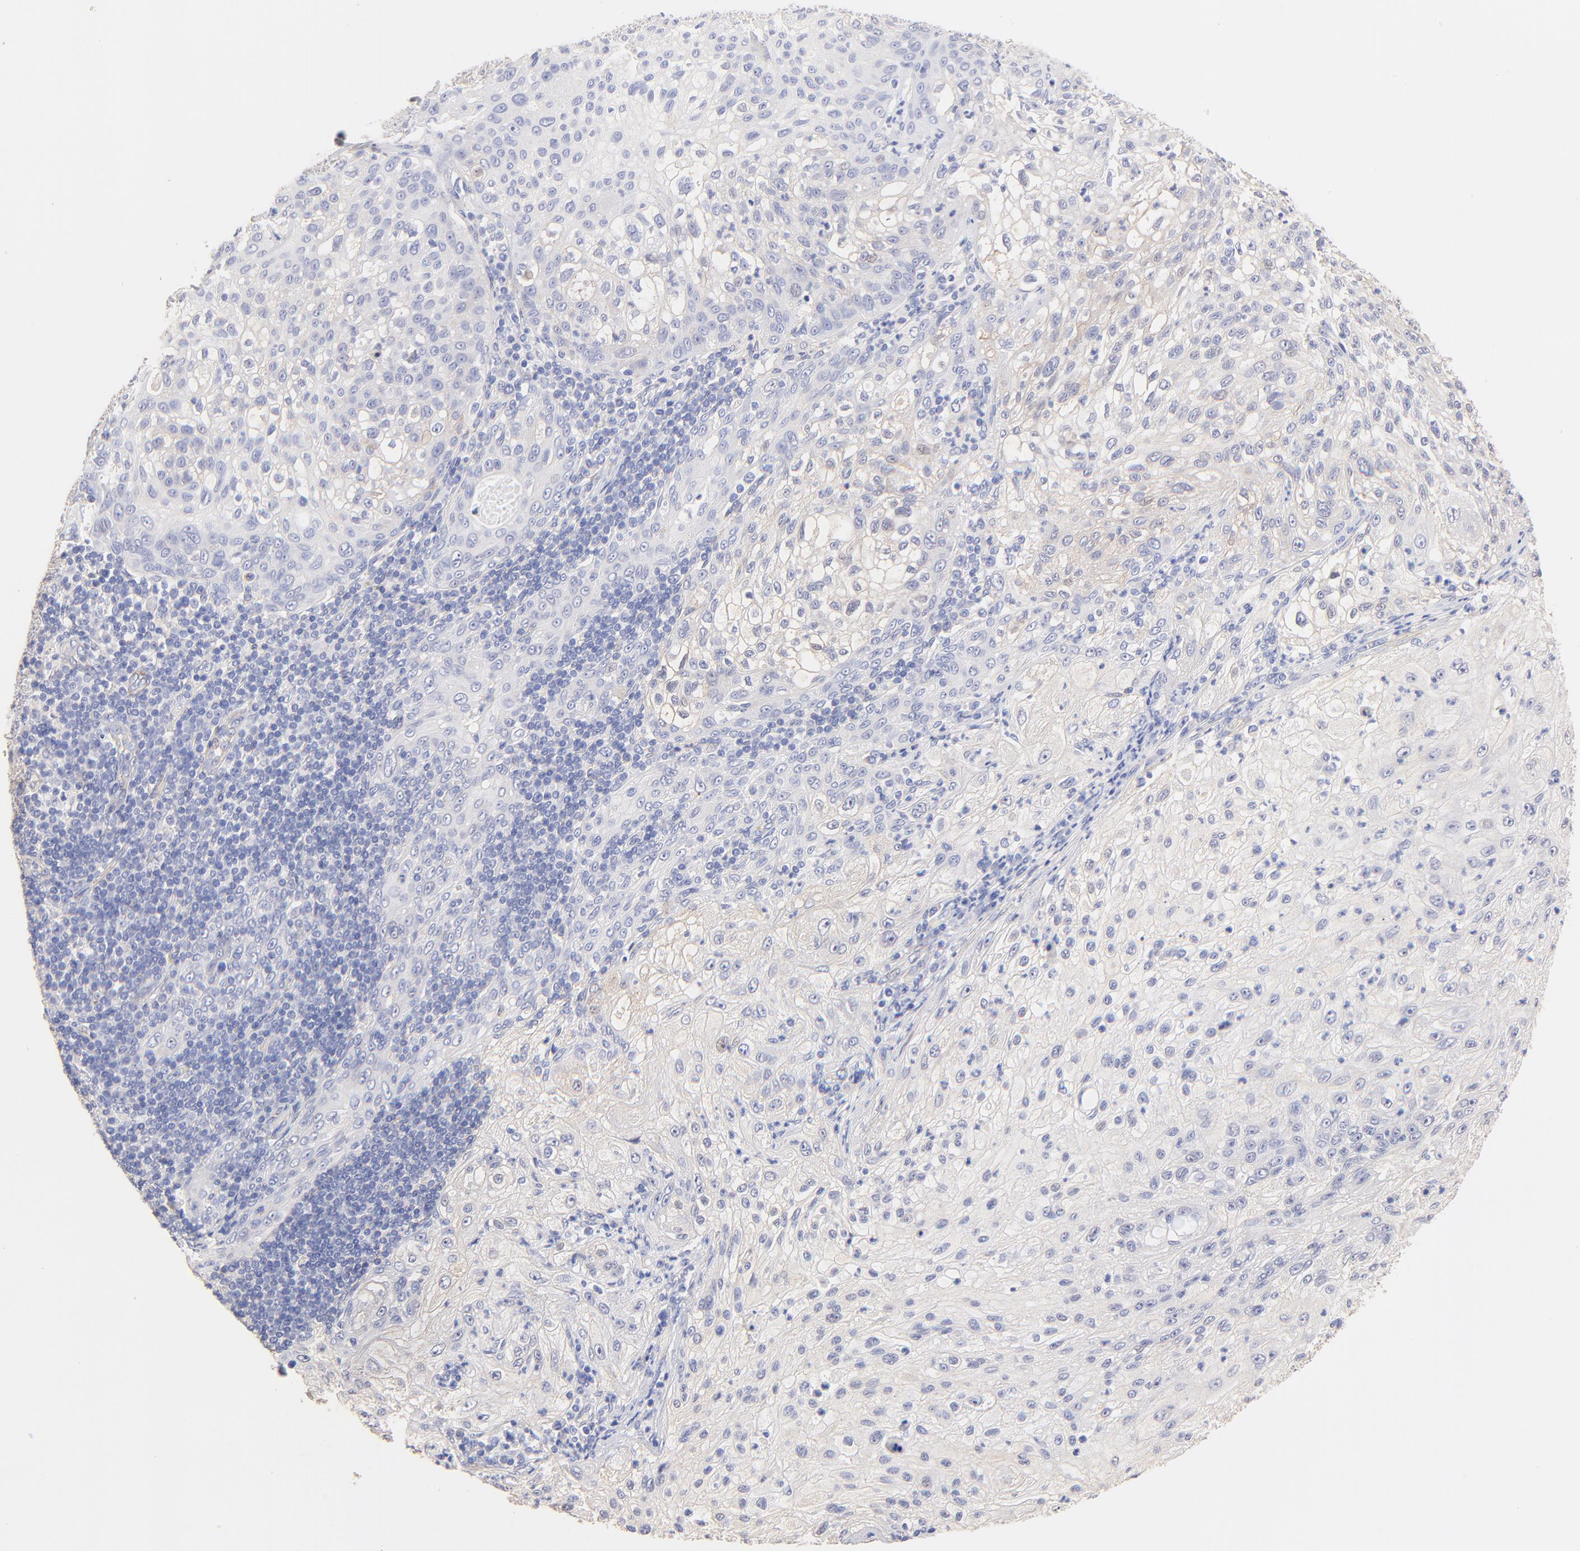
{"staining": {"intensity": "negative", "quantity": "none", "location": "none"}, "tissue": "lung cancer", "cell_type": "Tumor cells", "image_type": "cancer", "snomed": [{"axis": "morphology", "description": "Inflammation, NOS"}, {"axis": "morphology", "description": "Squamous cell carcinoma, NOS"}, {"axis": "topography", "description": "Lymph node"}, {"axis": "topography", "description": "Soft tissue"}, {"axis": "topography", "description": "Lung"}], "caption": "High power microscopy photomicrograph of an immunohistochemistry (IHC) micrograph of lung cancer (squamous cell carcinoma), revealing no significant staining in tumor cells.", "gene": "ACTRT1", "patient": {"sex": "male", "age": 66}}